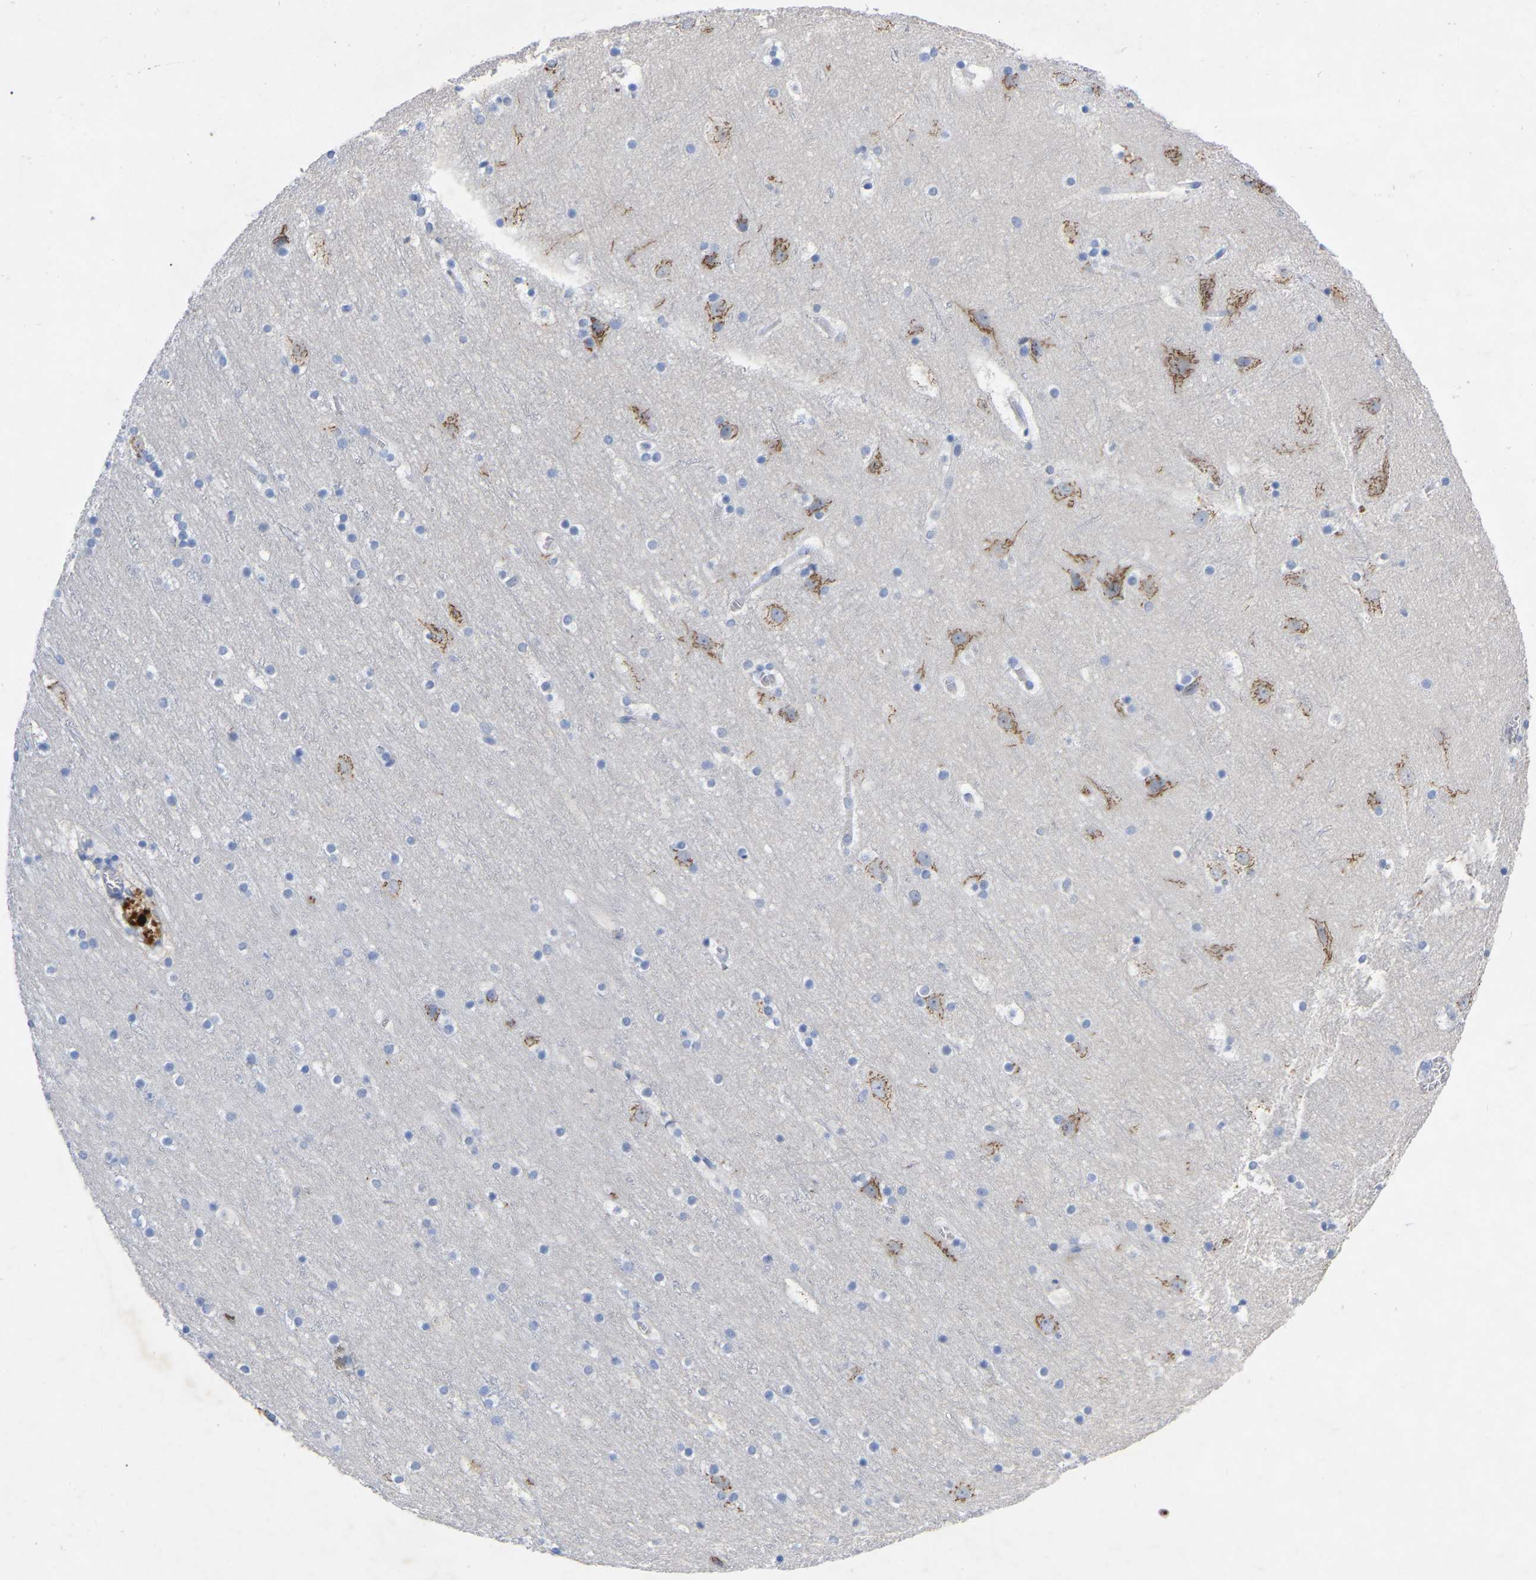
{"staining": {"intensity": "negative", "quantity": "none", "location": "none"}, "tissue": "cerebral cortex", "cell_type": "Endothelial cells", "image_type": "normal", "snomed": [{"axis": "morphology", "description": "Normal tissue, NOS"}, {"axis": "topography", "description": "Cerebral cortex"}], "caption": "DAB immunohistochemical staining of benign cerebral cortex reveals no significant expression in endothelial cells.", "gene": "STRIP2", "patient": {"sex": "male", "age": 45}}